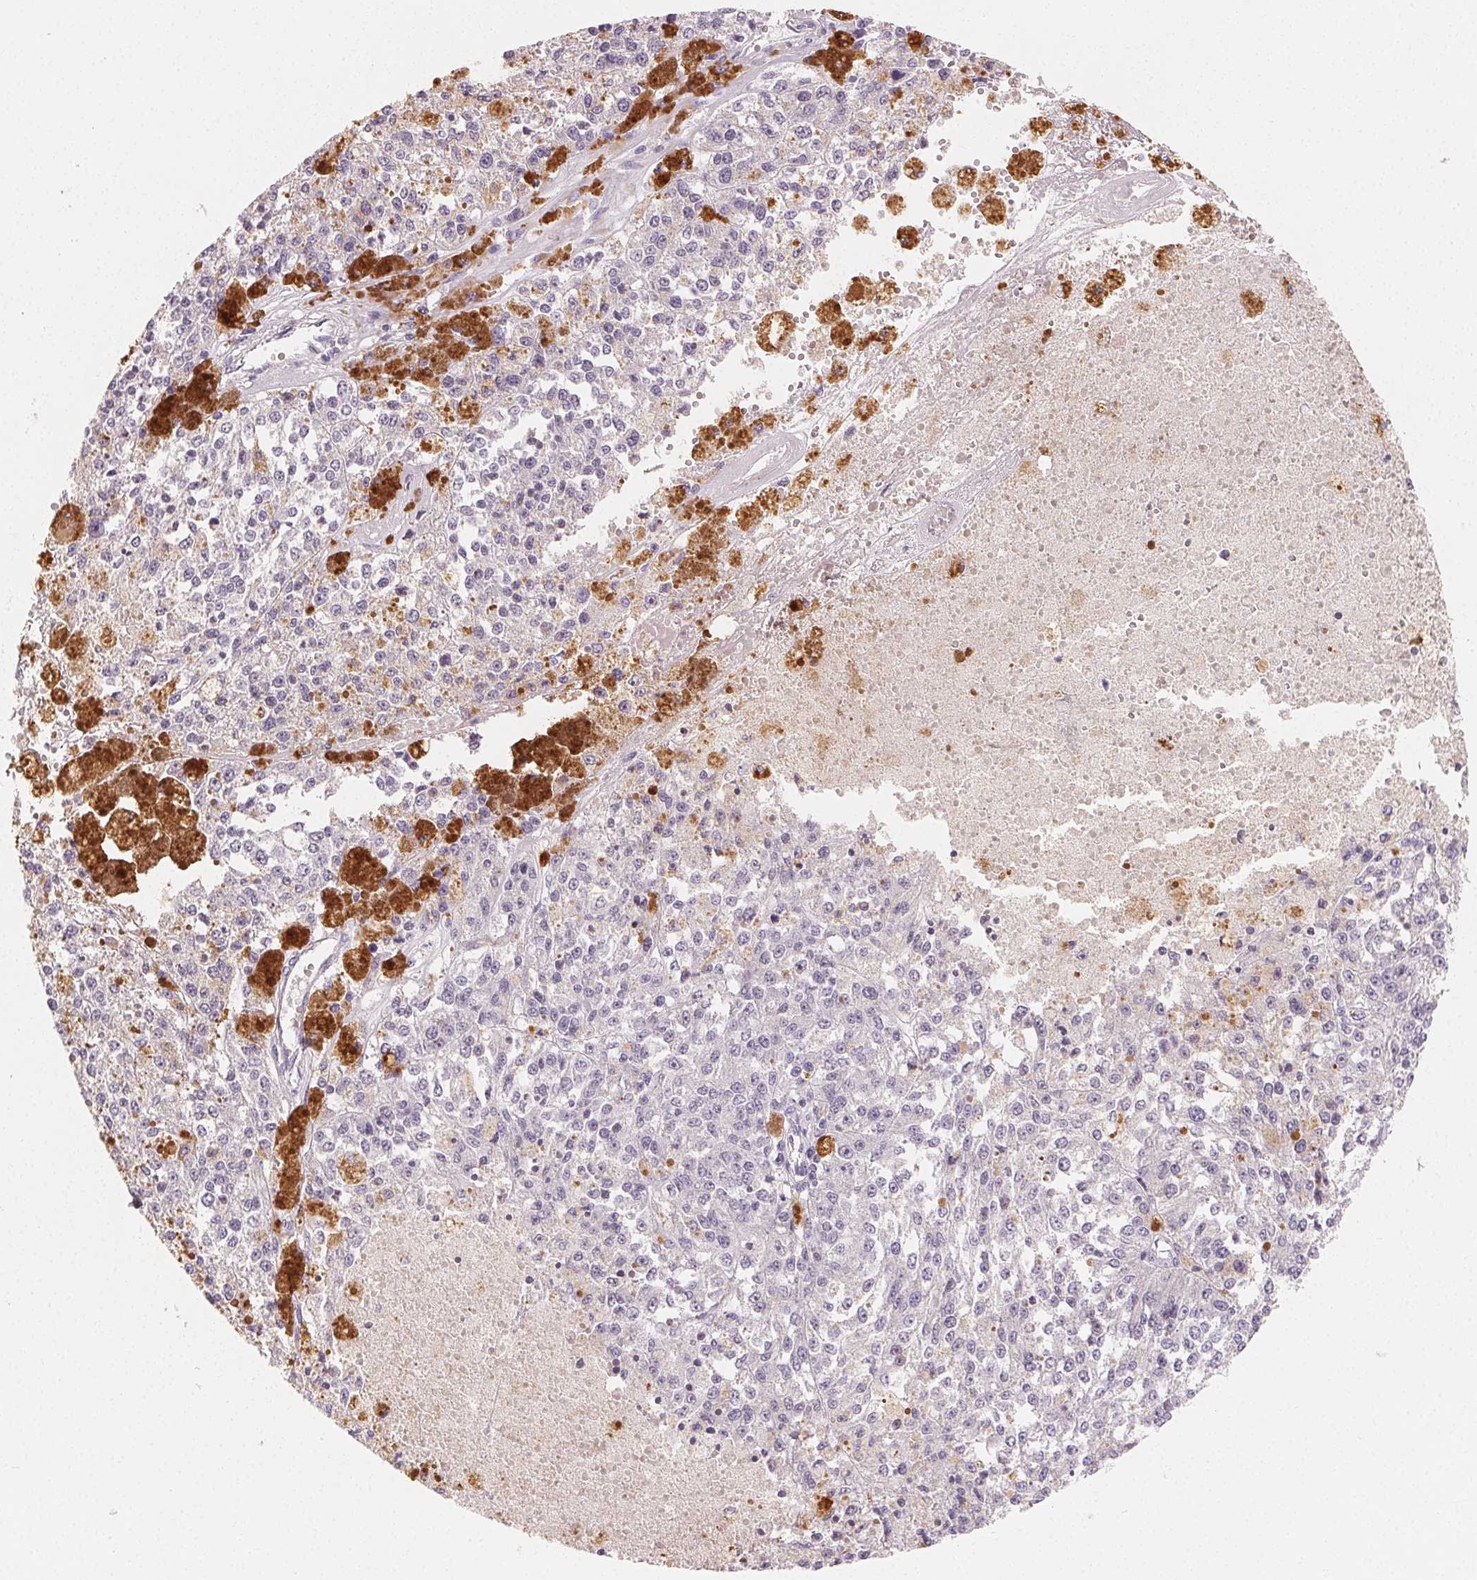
{"staining": {"intensity": "negative", "quantity": "none", "location": "none"}, "tissue": "melanoma", "cell_type": "Tumor cells", "image_type": "cancer", "snomed": [{"axis": "morphology", "description": "Malignant melanoma, Metastatic site"}, {"axis": "topography", "description": "Lymph node"}], "caption": "This is a micrograph of immunohistochemistry (IHC) staining of malignant melanoma (metastatic site), which shows no expression in tumor cells. (DAB IHC, high magnification).", "gene": "MYBL1", "patient": {"sex": "female", "age": 64}}